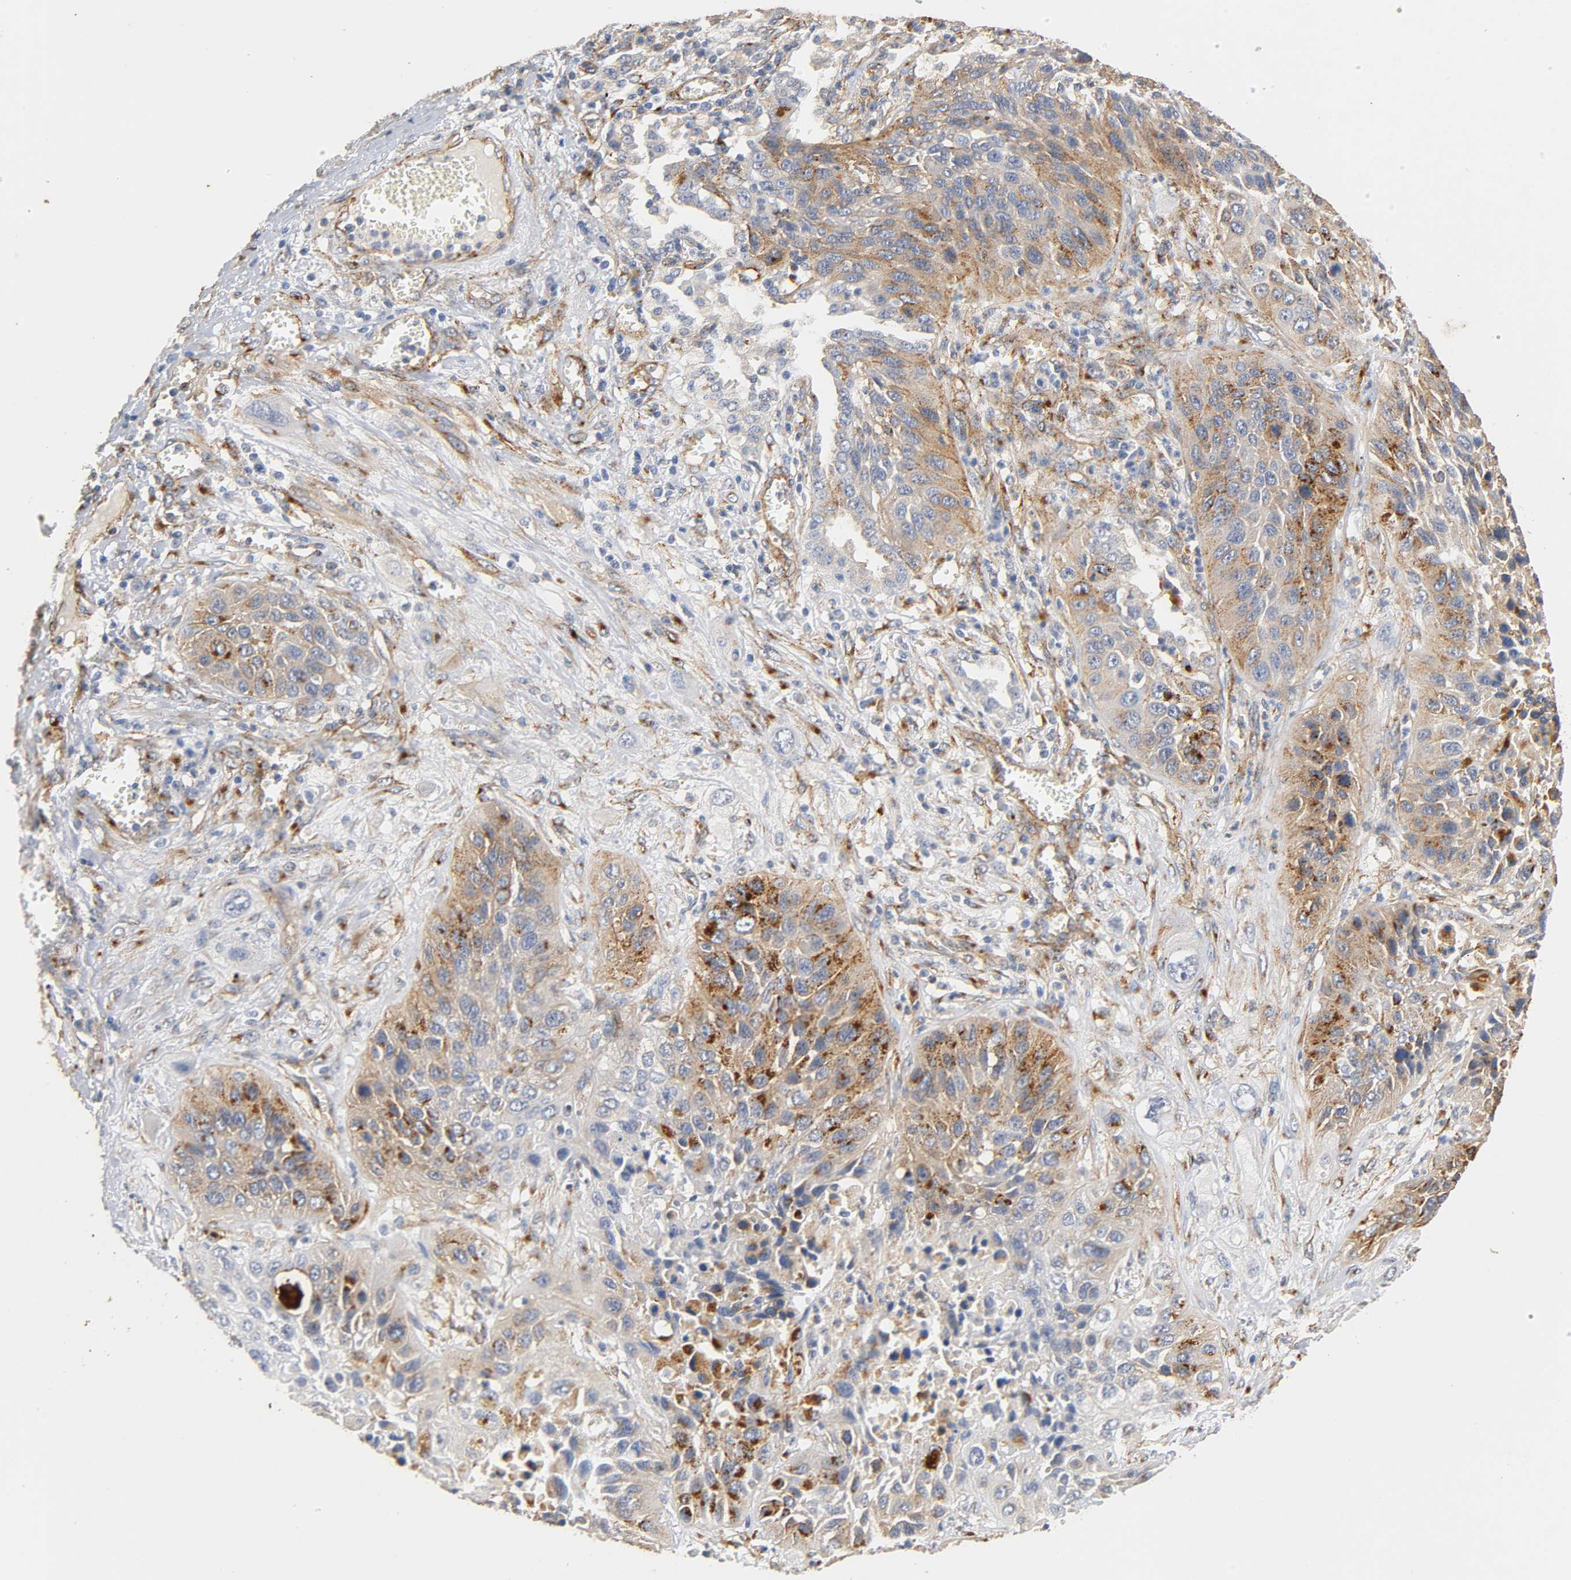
{"staining": {"intensity": "moderate", "quantity": ">75%", "location": "cytoplasmic/membranous"}, "tissue": "lung cancer", "cell_type": "Tumor cells", "image_type": "cancer", "snomed": [{"axis": "morphology", "description": "Squamous cell carcinoma, NOS"}, {"axis": "topography", "description": "Lung"}], "caption": "Brown immunohistochemical staining in lung squamous cell carcinoma reveals moderate cytoplasmic/membranous staining in about >75% of tumor cells. Nuclei are stained in blue.", "gene": "IFITM3", "patient": {"sex": "female", "age": 76}}